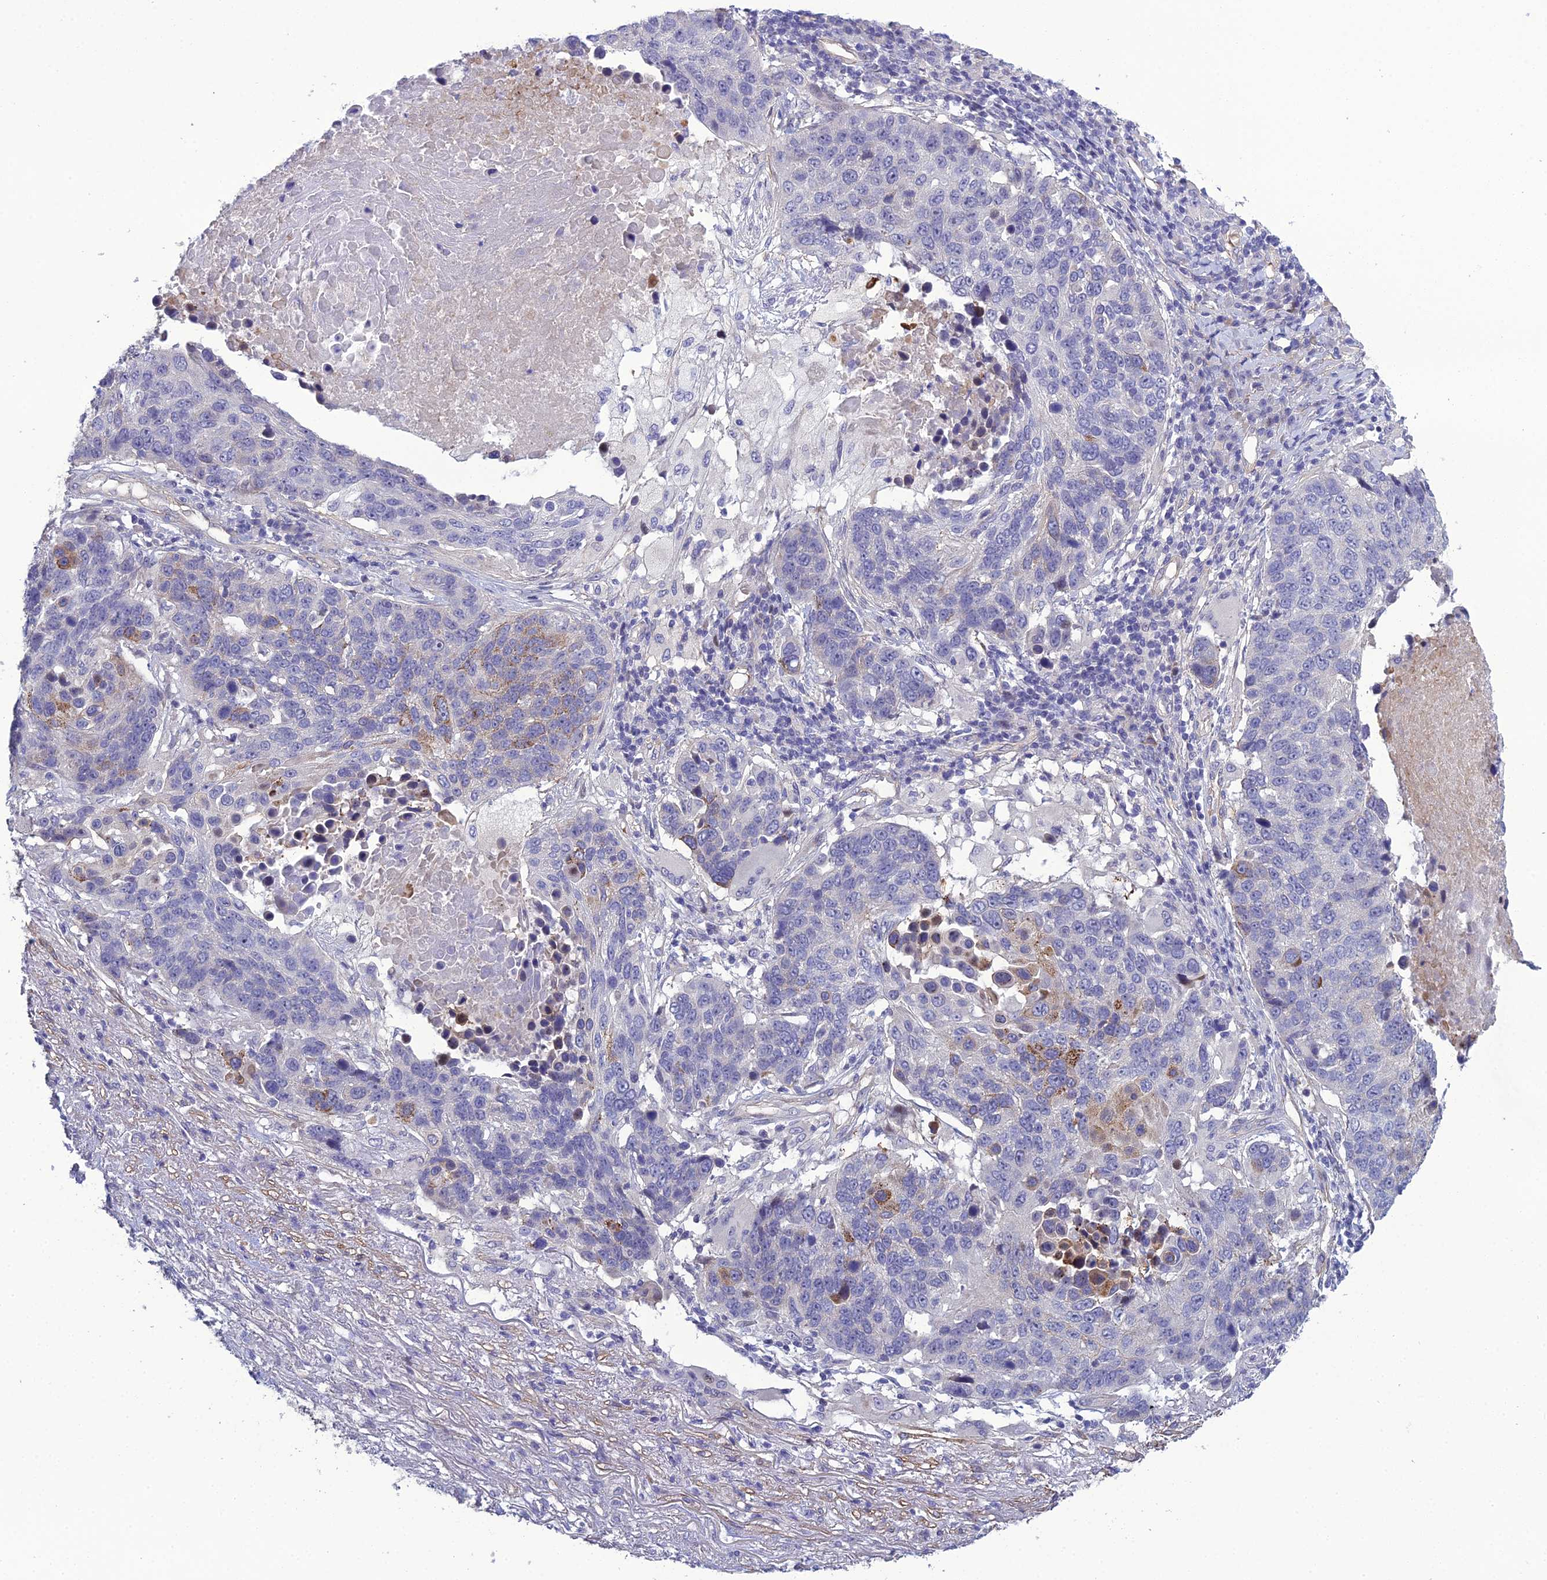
{"staining": {"intensity": "moderate", "quantity": "<25%", "location": "cytoplasmic/membranous"}, "tissue": "lung cancer", "cell_type": "Tumor cells", "image_type": "cancer", "snomed": [{"axis": "morphology", "description": "Normal tissue, NOS"}, {"axis": "morphology", "description": "Squamous cell carcinoma, NOS"}, {"axis": "topography", "description": "Lymph node"}, {"axis": "topography", "description": "Lung"}], "caption": "There is low levels of moderate cytoplasmic/membranous staining in tumor cells of squamous cell carcinoma (lung), as demonstrated by immunohistochemical staining (brown color).", "gene": "LZTS2", "patient": {"sex": "male", "age": 66}}